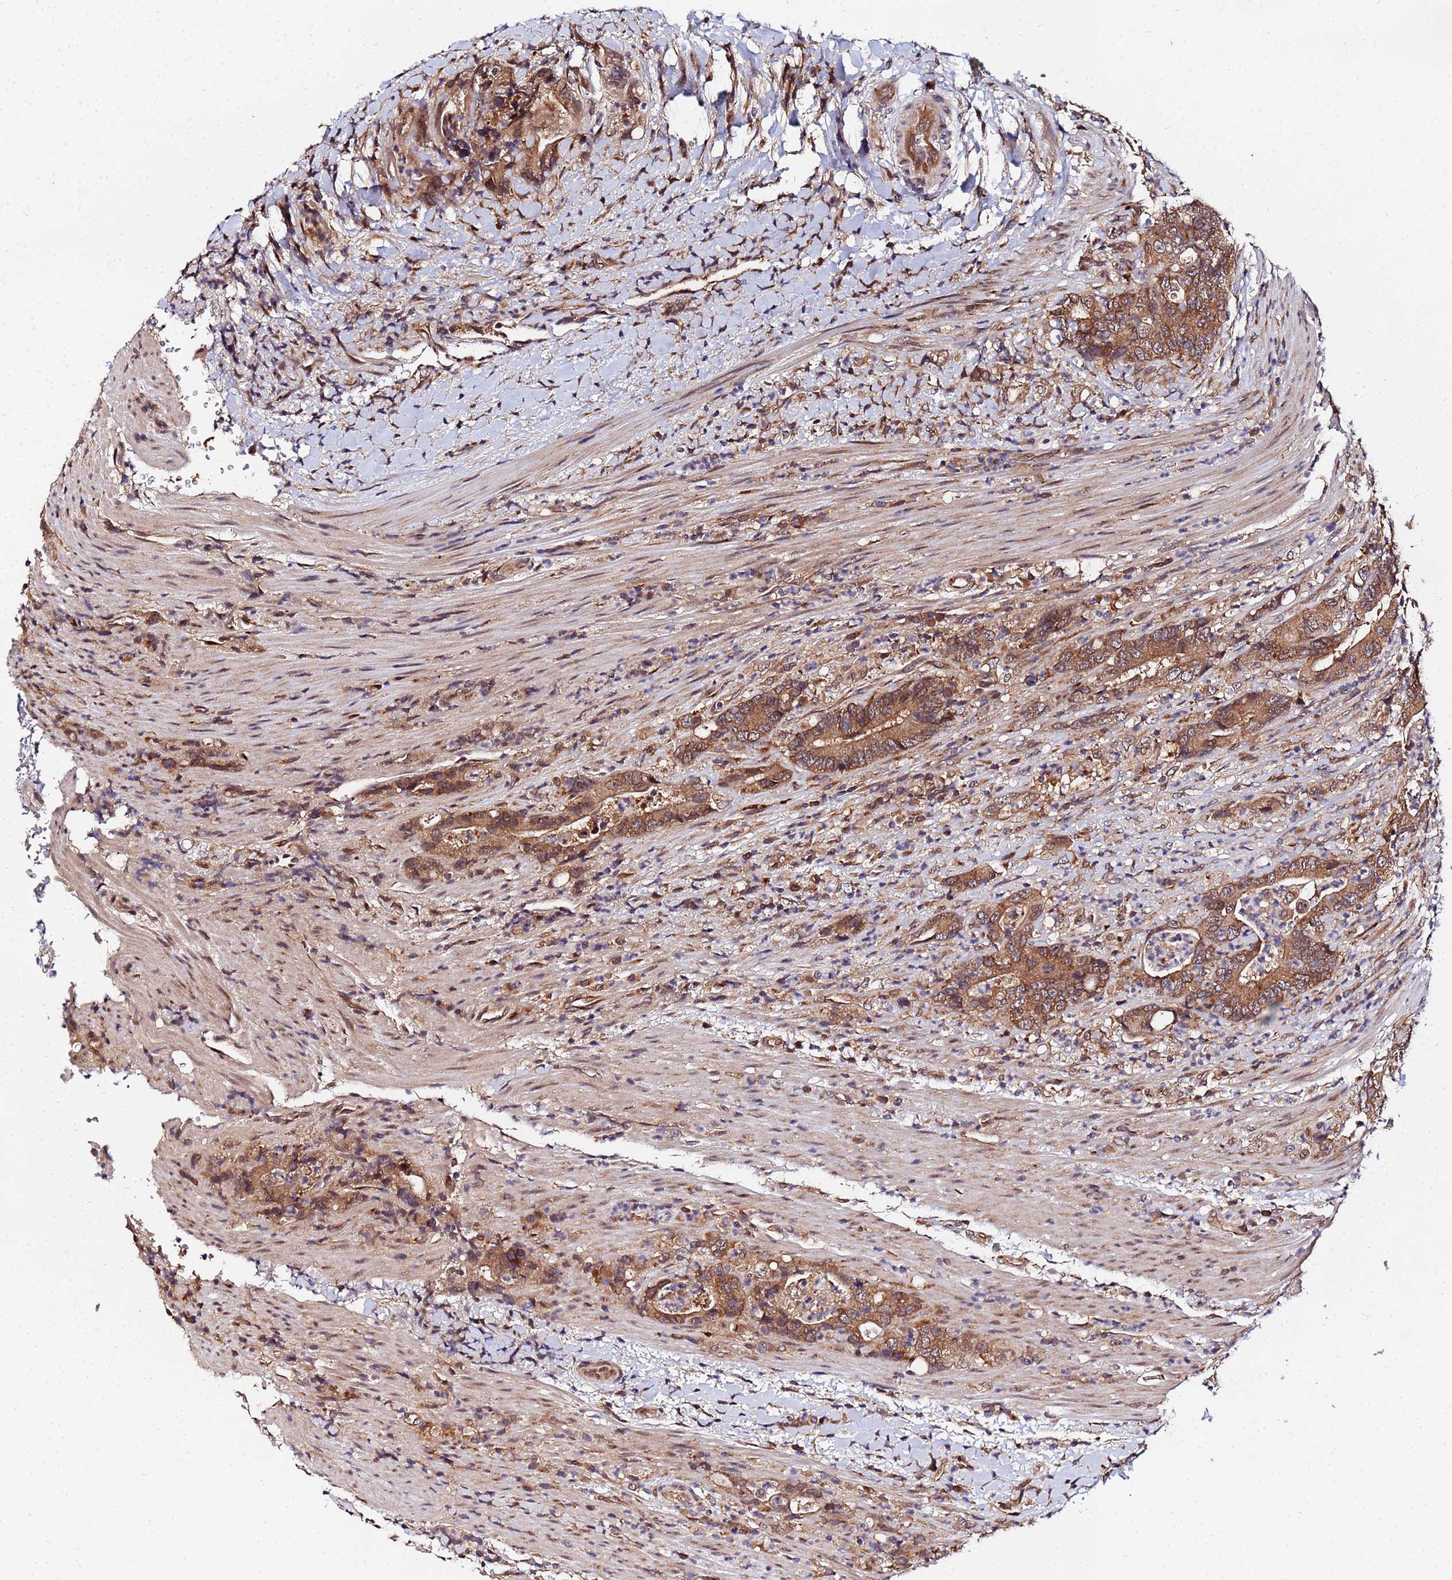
{"staining": {"intensity": "moderate", "quantity": ">75%", "location": "cytoplasmic/membranous"}, "tissue": "colorectal cancer", "cell_type": "Tumor cells", "image_type": "cancer", "snomed": [{"axis": "morphology", "description": "Adenocarcinoma, NOS"}, {"axis": "topography", "description": "Colon"}], "caption": "A photomicrograph showing moderate cytoplasmic/membranous positivity in approximately >75% of tumor cells in colorectal cancer, as visualized by brown immunohistochemical staining.", "gene": "UNC93B1", "patient": {"sex": "female", "age": 75}}